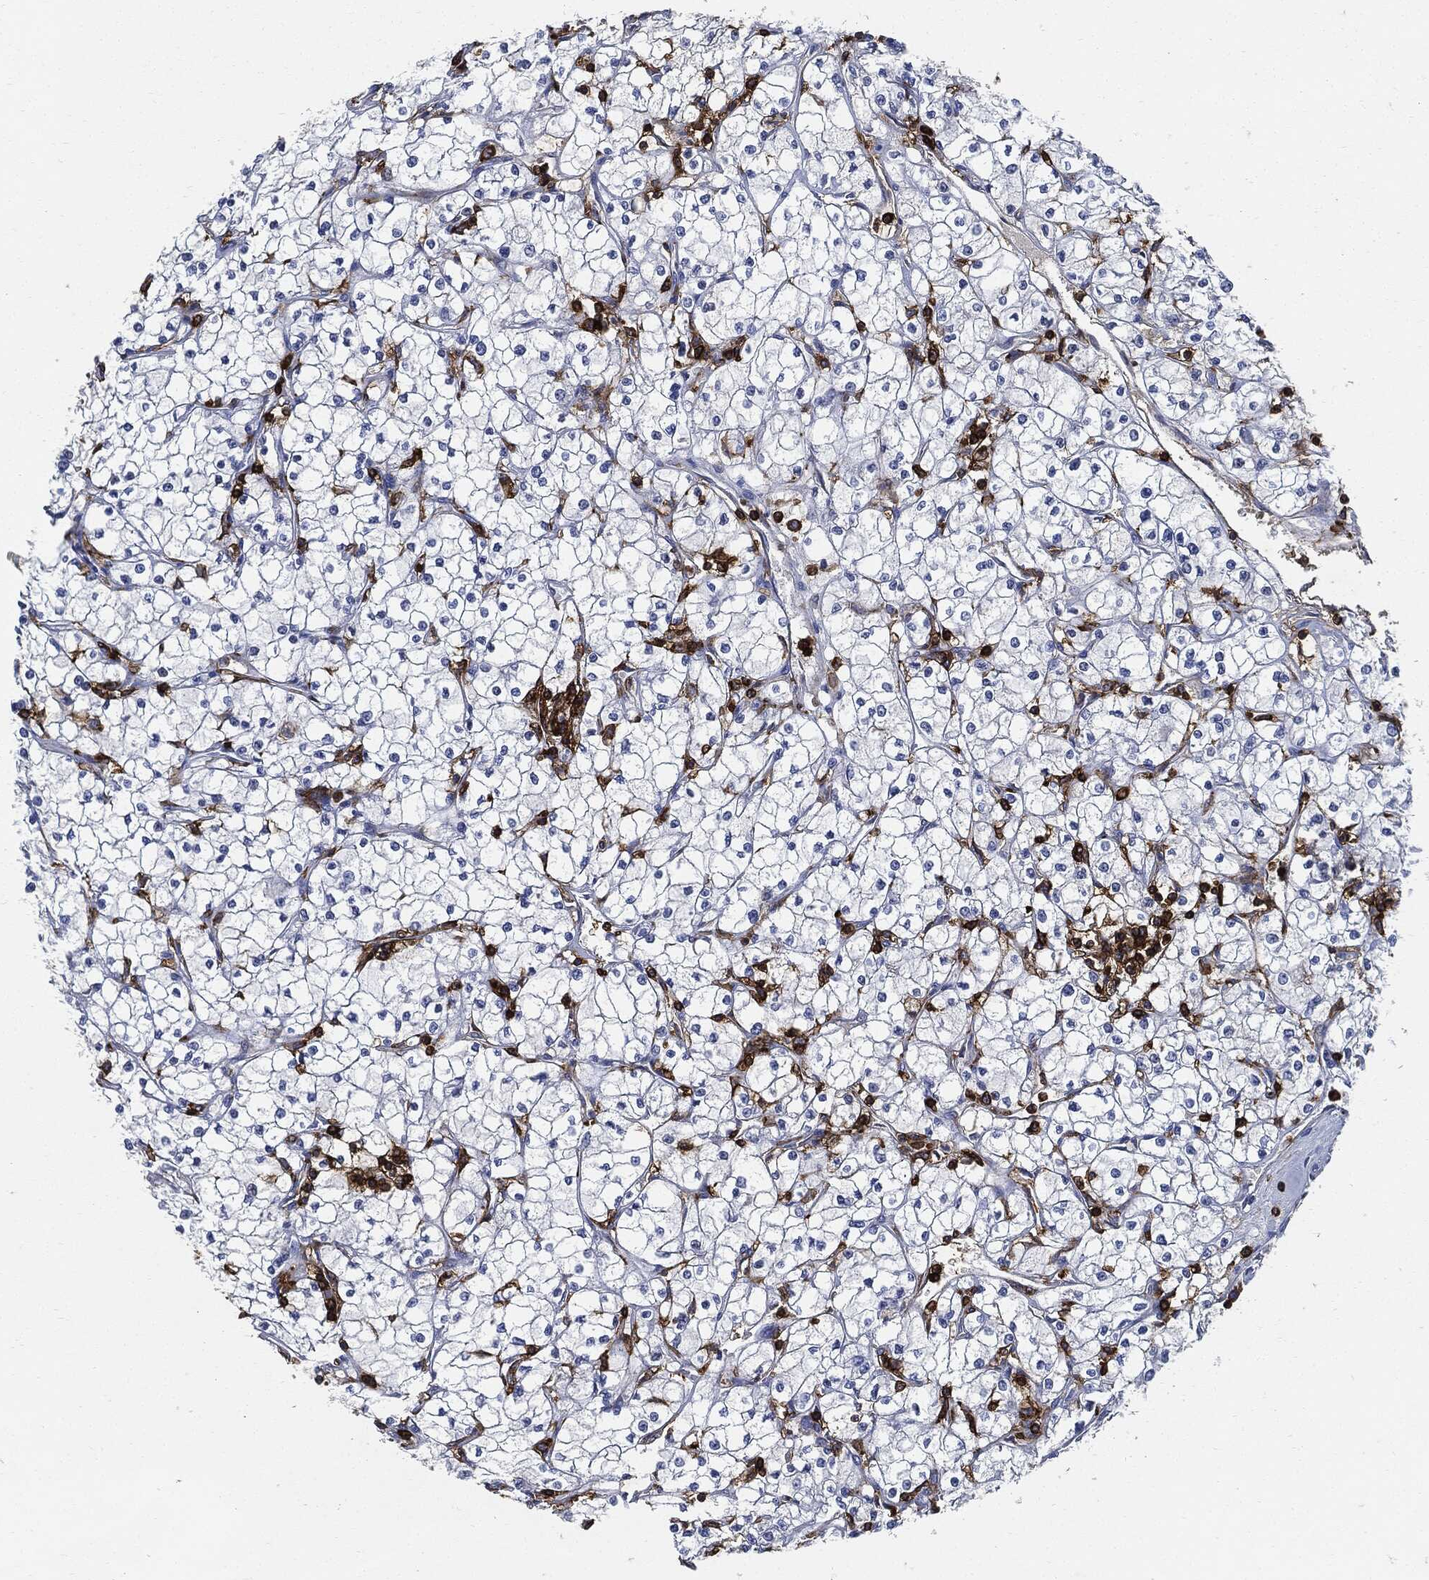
{"staining": {"intensity": "negative", "quantity": "none", "location": "none"}, "tissue": "renal cancer", "cell_type": "Tumor cells", "image_type": "cancer", "snomed": [{"axis": "morphology", "description": "Adenocarcinoma, NOS"}, {"axis": "topography", "description": "Kidney"}], "caption": "Immunohistochemical staining of renal adenocarcinoma shows no significant staining in tumor cells.", "gene": "PTPRC", "patient": {"sex": "male", "age": 67}}